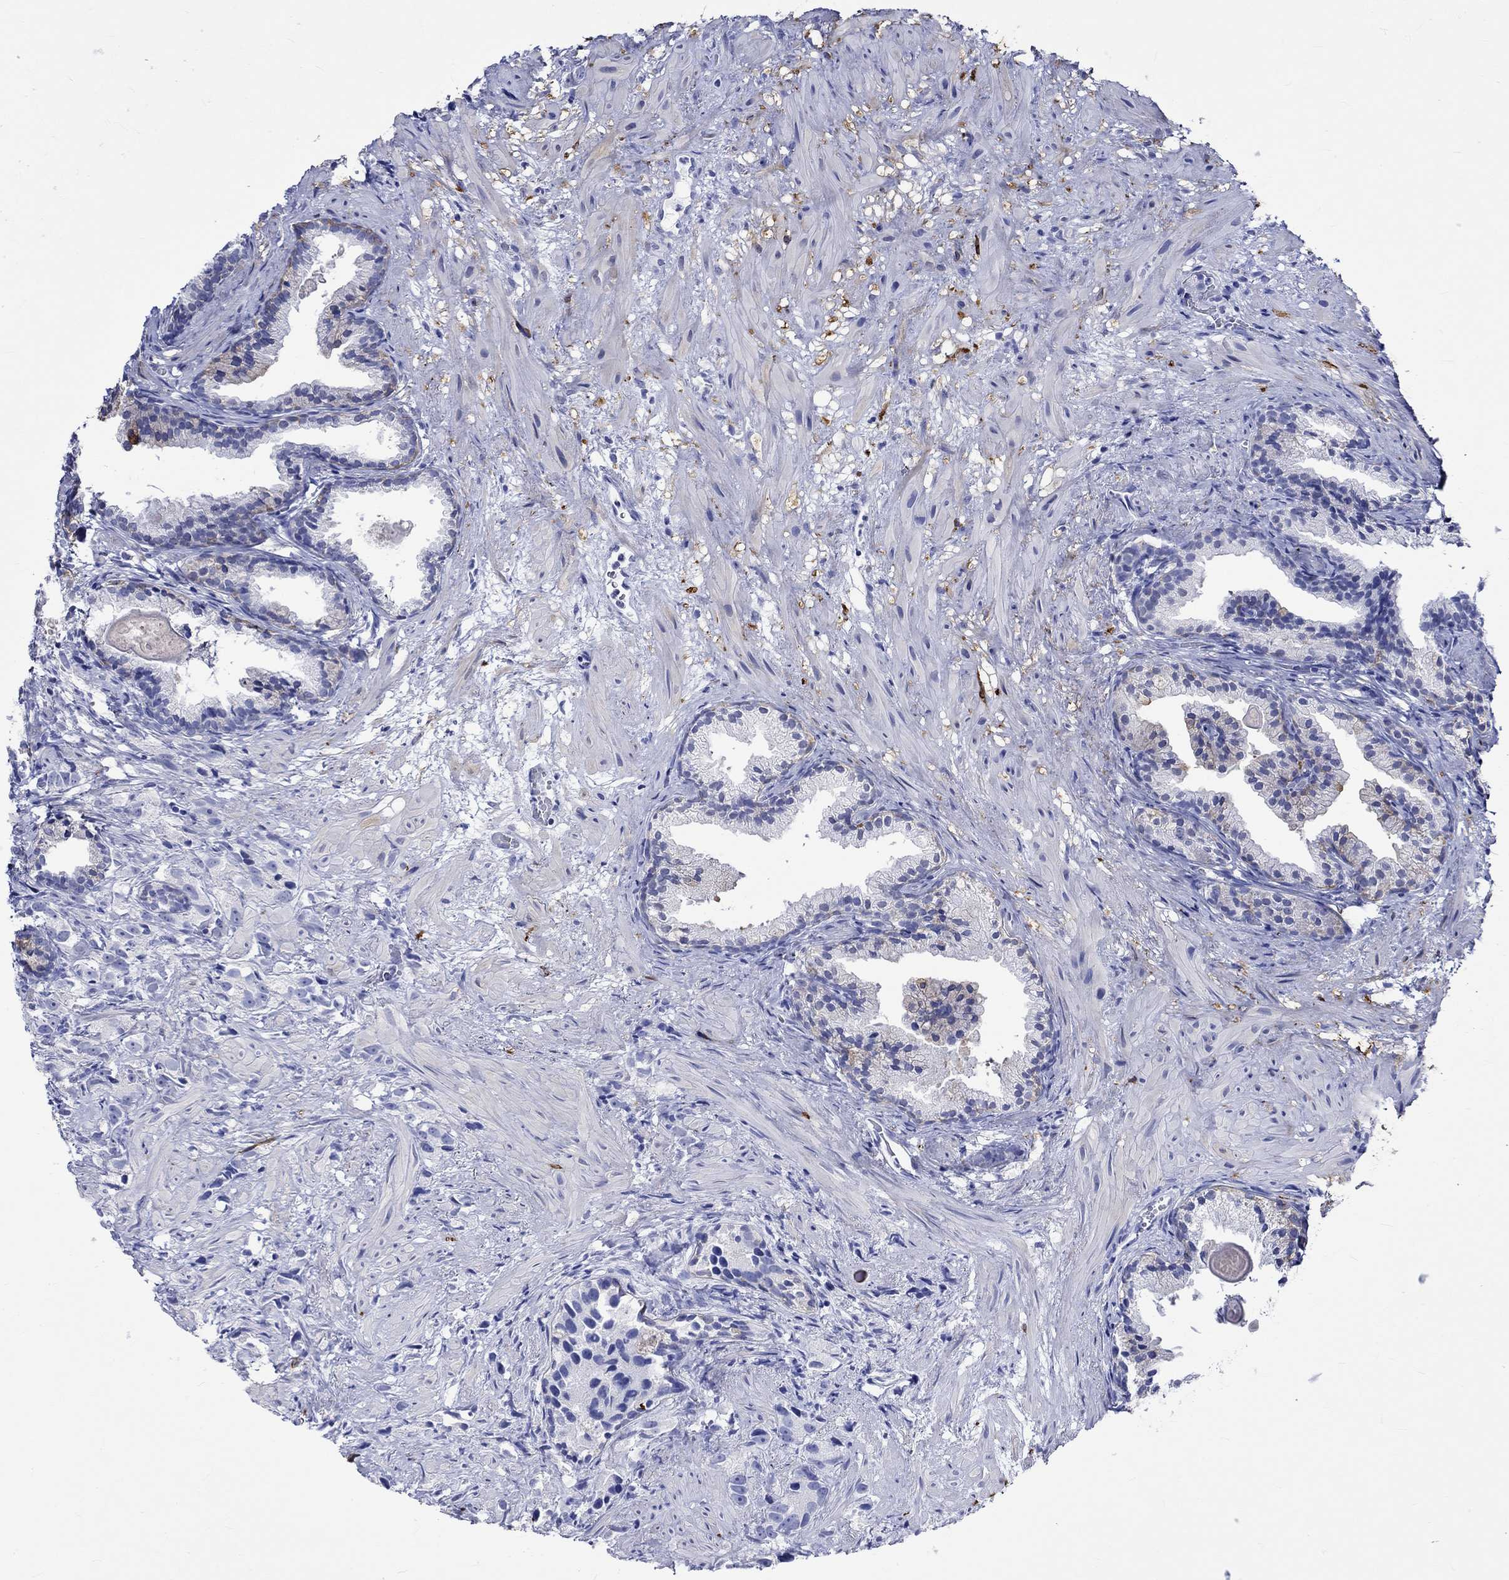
{"staining": {"intensity": "negative", "quantity": "none", "location": "none"}, "tissue": "prostate cancer", "cell_type": "Tumor cells", "image_type": "cancer", "snomed": [{"axis": "morphology", "description": "Adenocarcinoma, High grade"}, {"axis": "topography", "description": "Prostate"}], "caption": "Prostate cancer was stained to show a protein in brown. There is no significant expression in tumor cells.", "gene": "CRYAB", "patient": {"sex": "male", "age": 90}}